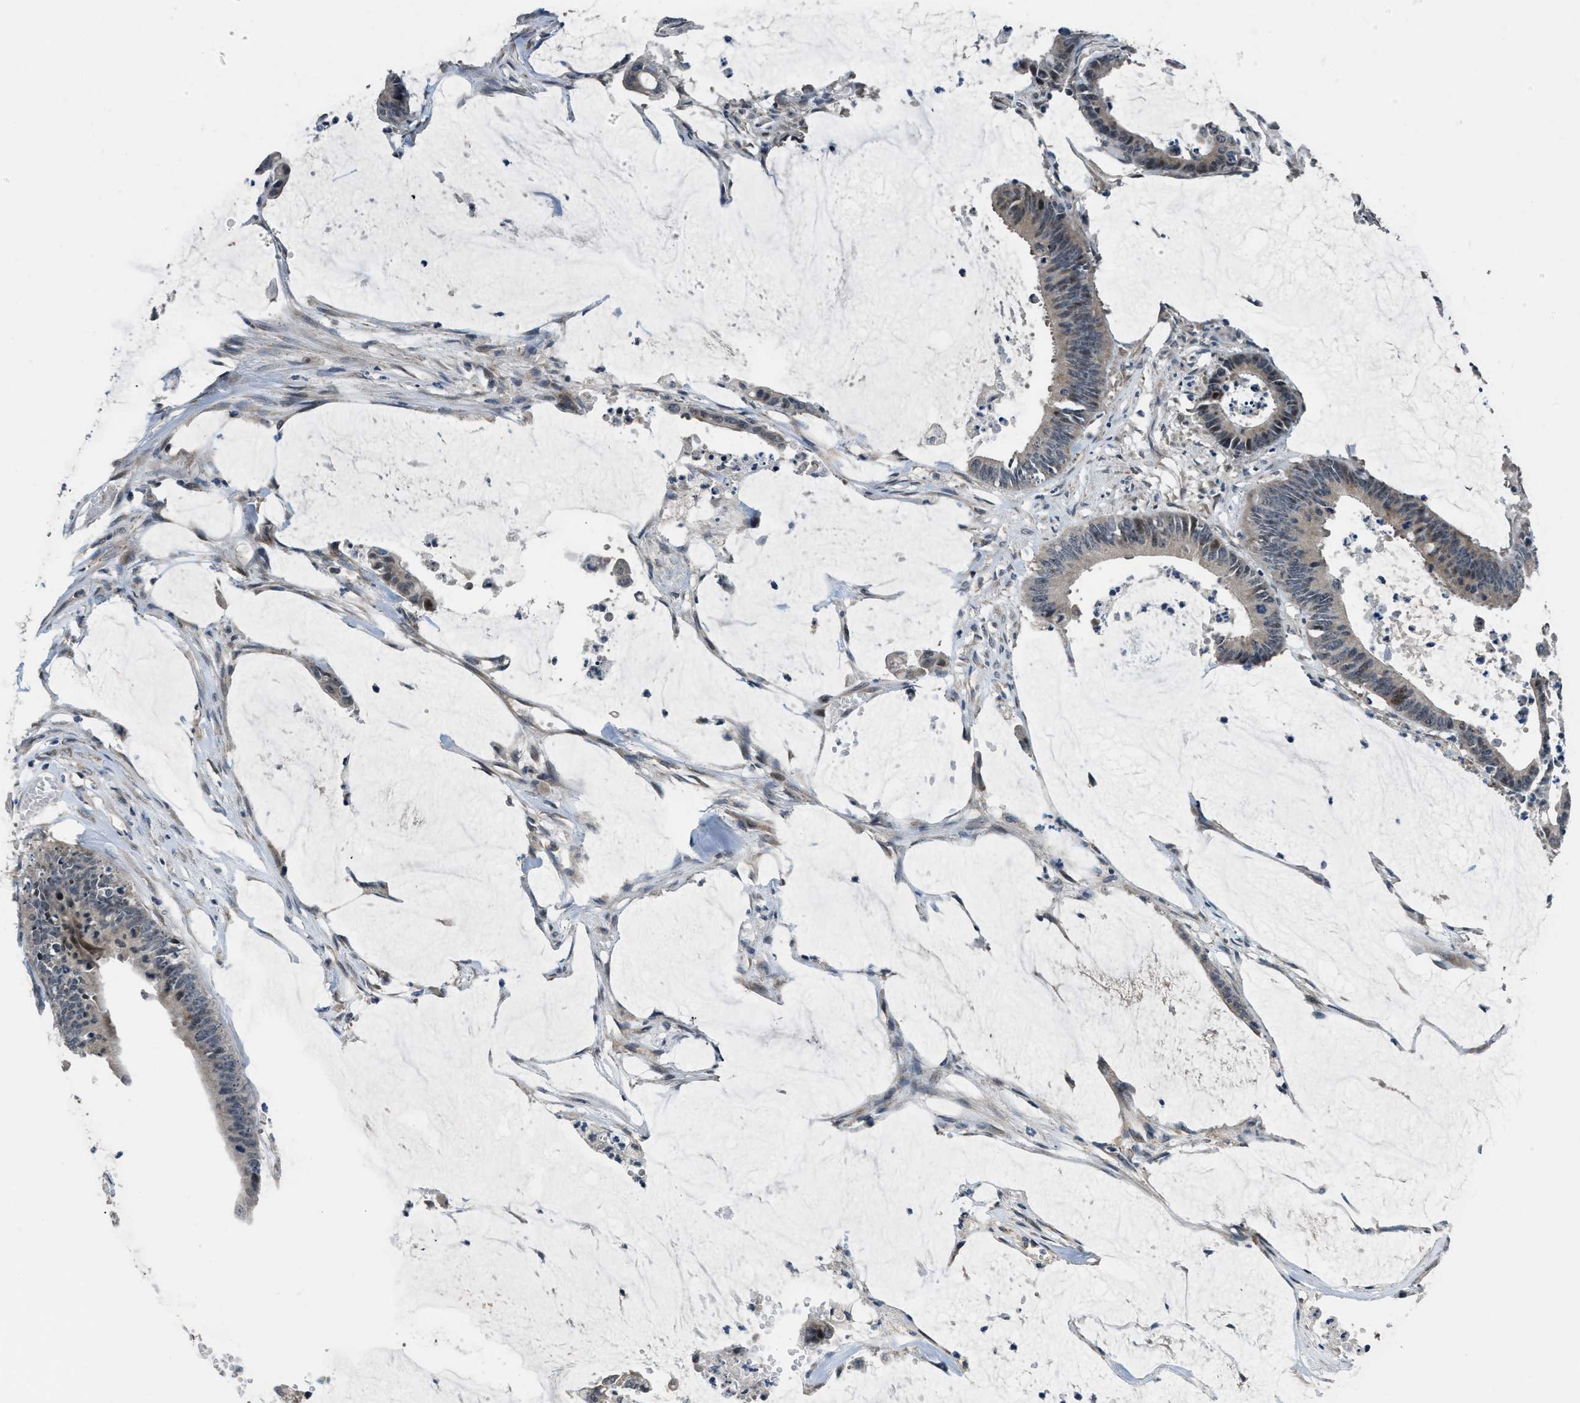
{"staining": {"intensity": "weak", "quantity": ">75%", "location": "cytoplasmic/membranous,nuclear"}, "tissue": "colorectal cancer", "cell_type": "Tumor cells", "image_type": "cancer", "snomed": [{"axis": "morphology", "description": "Adenocarcinoma, NOS"}, {"axis": "topography", "description": "Rectum"}], "caption": "The histopathology image reveals staining of colorectal cancer, revealing weak cytoplasmic/membranous and nuclear protein staining (brown color) within tumor cells. The staining was performed using DAB (3,3'-diaminobenzidine), with brown indicating positive protein expression. Nuclei are stained blue with hematoxylin.", "gene": "SETD5", "patient": {"sex": "female", "age": 66}}